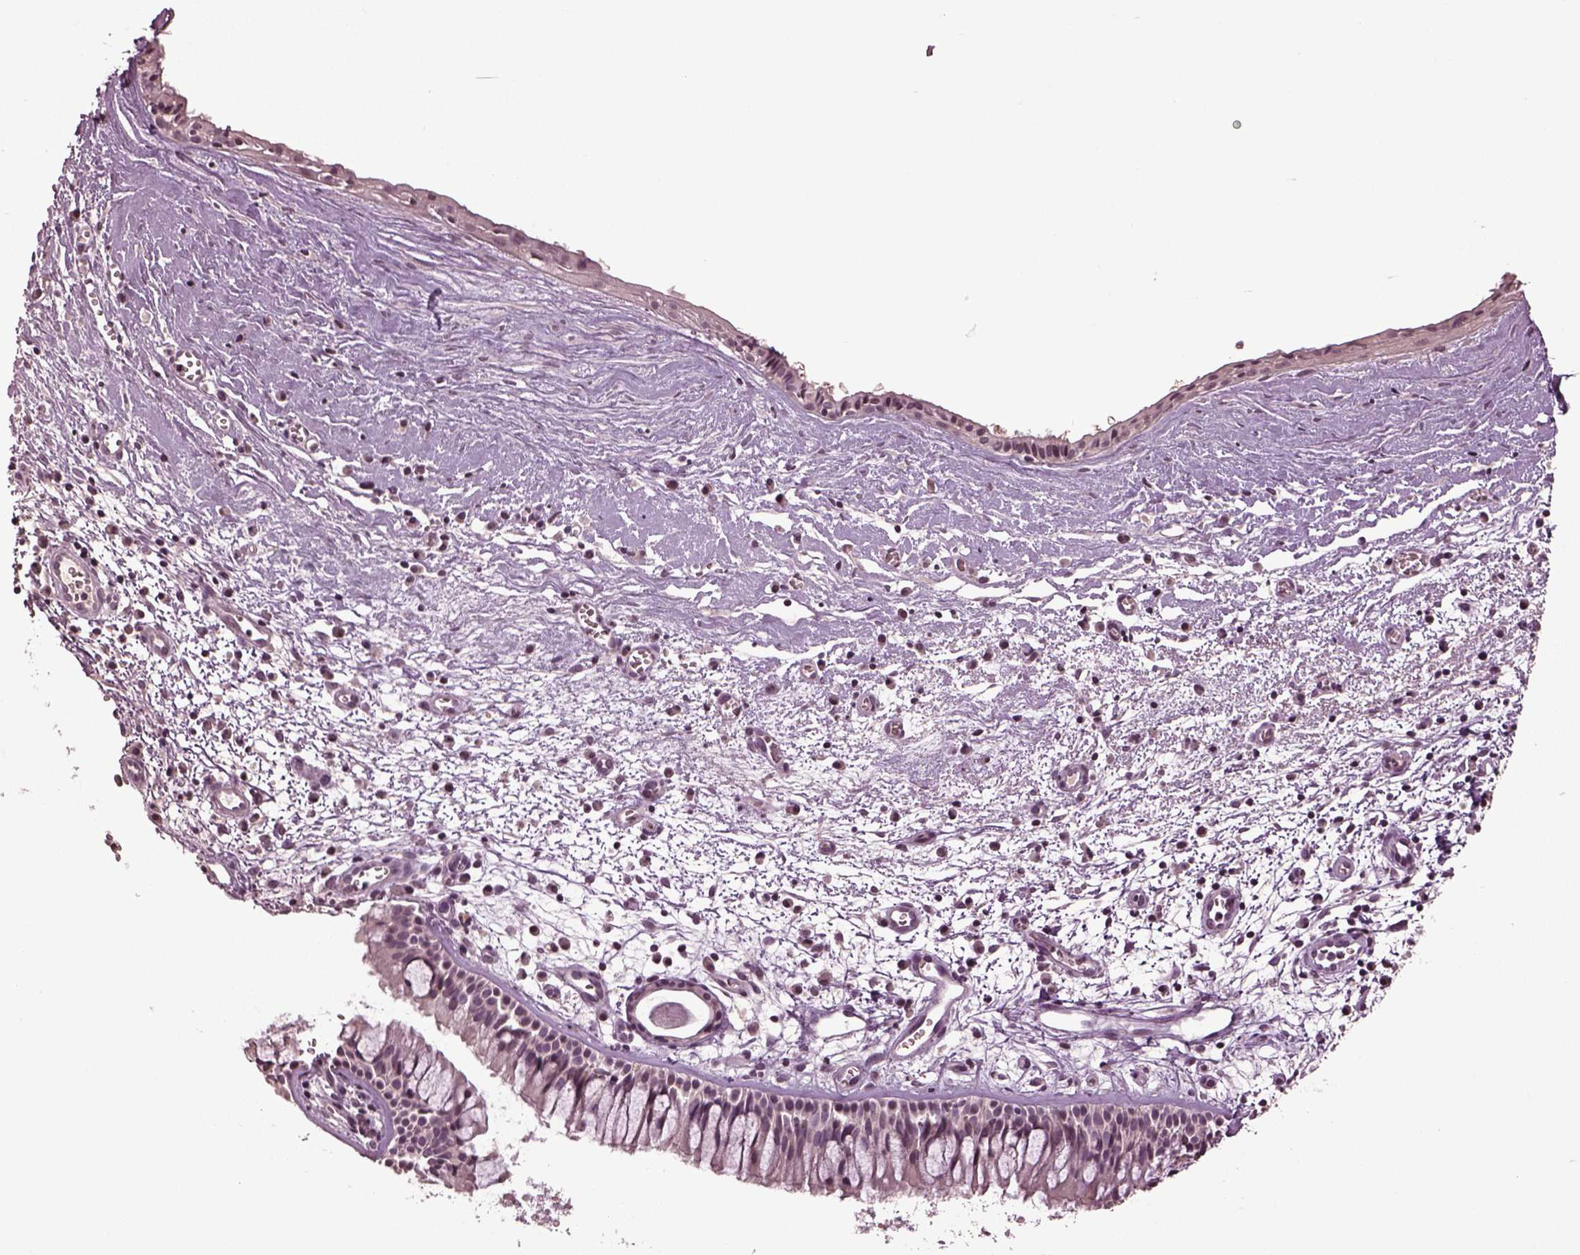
{"staining": {"intensity": "negative", "quantity": "none", "location": "none"}, "tissue": "nasopharynx", "cell_type": "Respiratory epithelial cells", "image_type": "normal", "snomed": [{"axis": "morphology", "description": "Normal tissue, NOS"}, {"axis": "topography", "description": "Nasopharynx"}], "caption": "High magnification brightfield microscopy of benign nasopharynx stained with DAB (brown) and counterstained with hematoxylin (blue): respiratory epithelial cells show no significant expression.", "gene": "GRM4", "patient": {"sex": "male", "age": 83}}